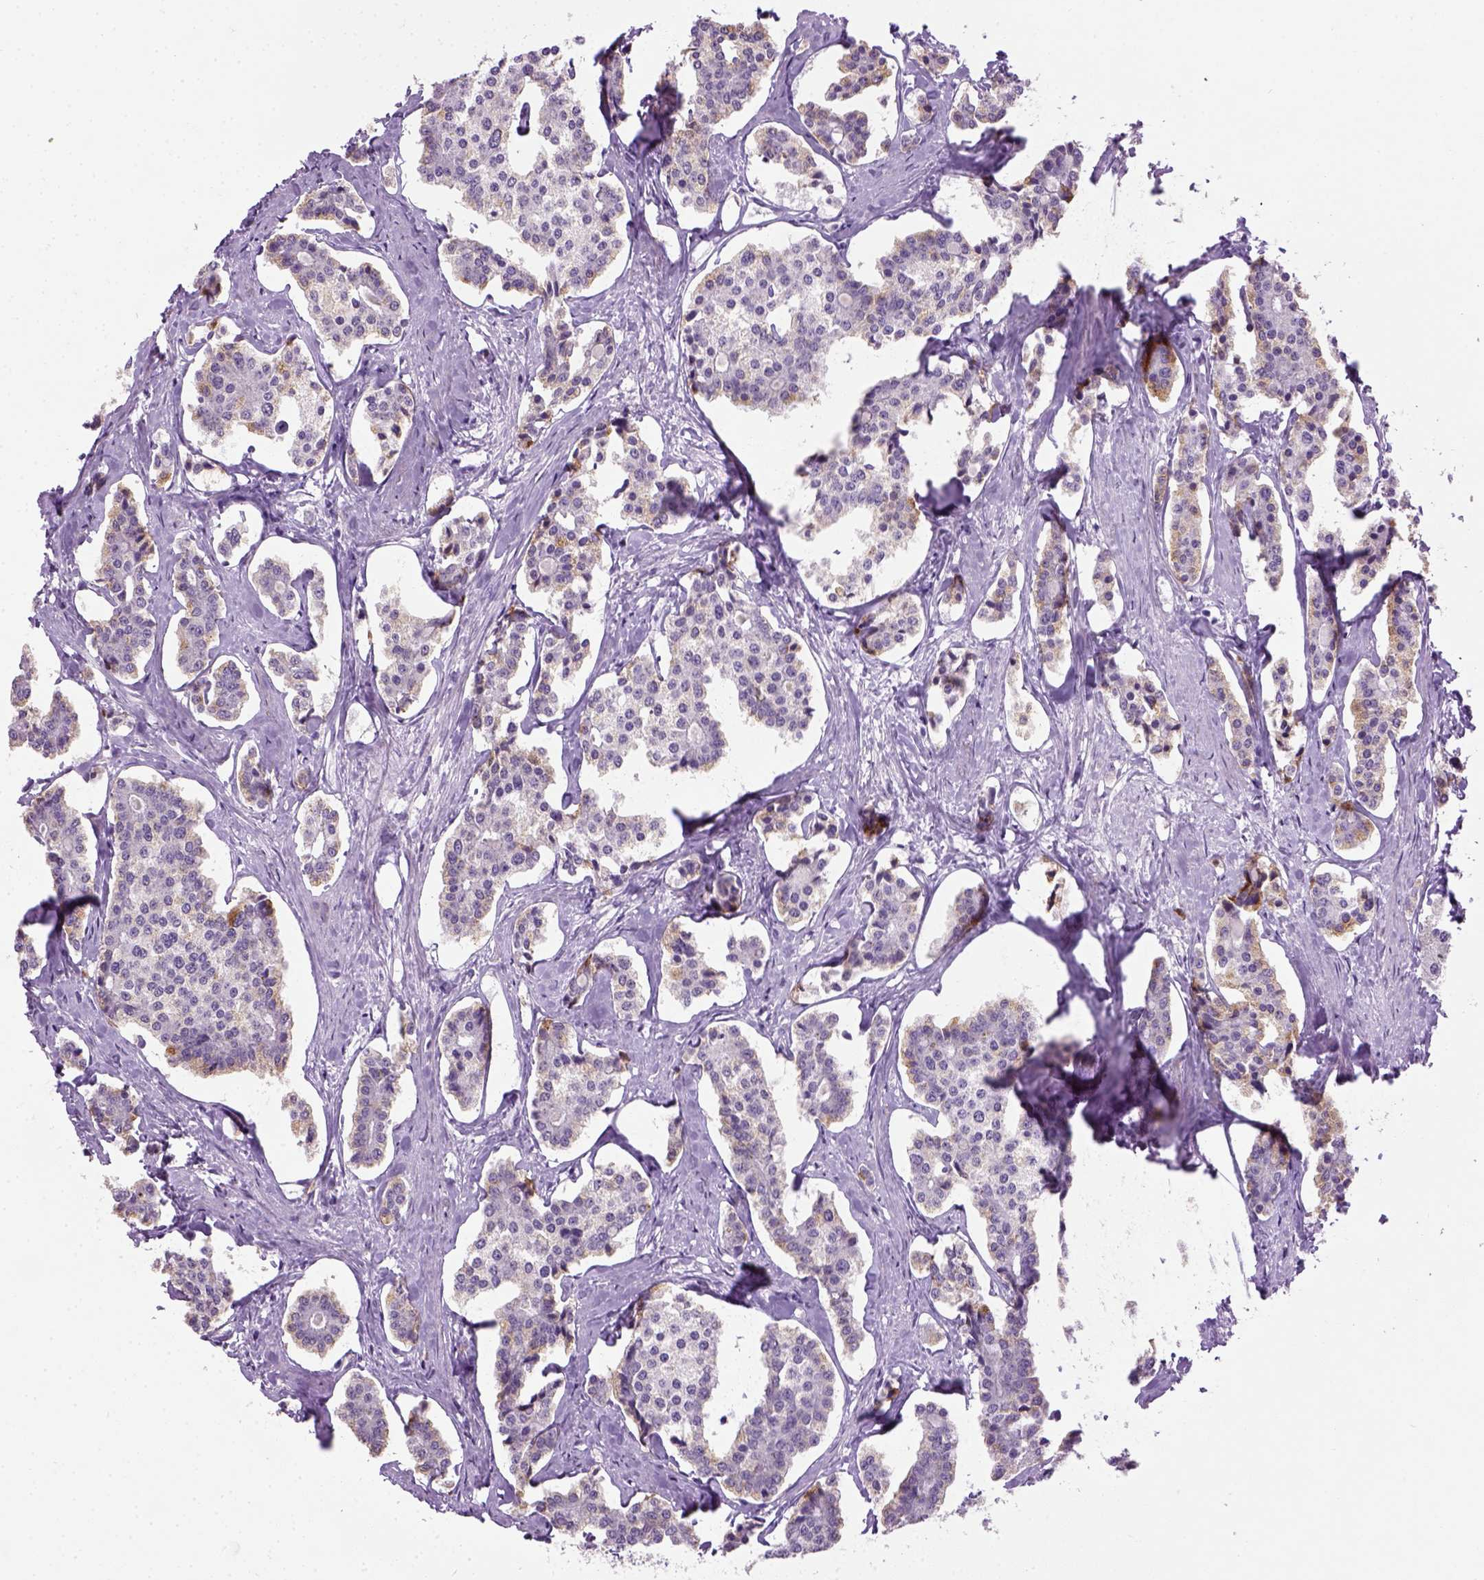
{"staining": {"intensity": "weak", "quantity": "<25%", "location": "cytoplasmic/membranous"}, "tissue": "carcinoid", "cell_type": "Tumor cells", "image_type": "cancer", "snomed": [{"axis": "morphology", "description": "Carcinoid, malignant, NOS"}, {"axis": "topography", "description": "Small intestine"}], "caption": "This is an IHC photomicrograph of human malignant carcinoid. There is no positivity in tumor cells.", "gene": "GABRB2", "patient": {"sex": "female", "age": 65}}